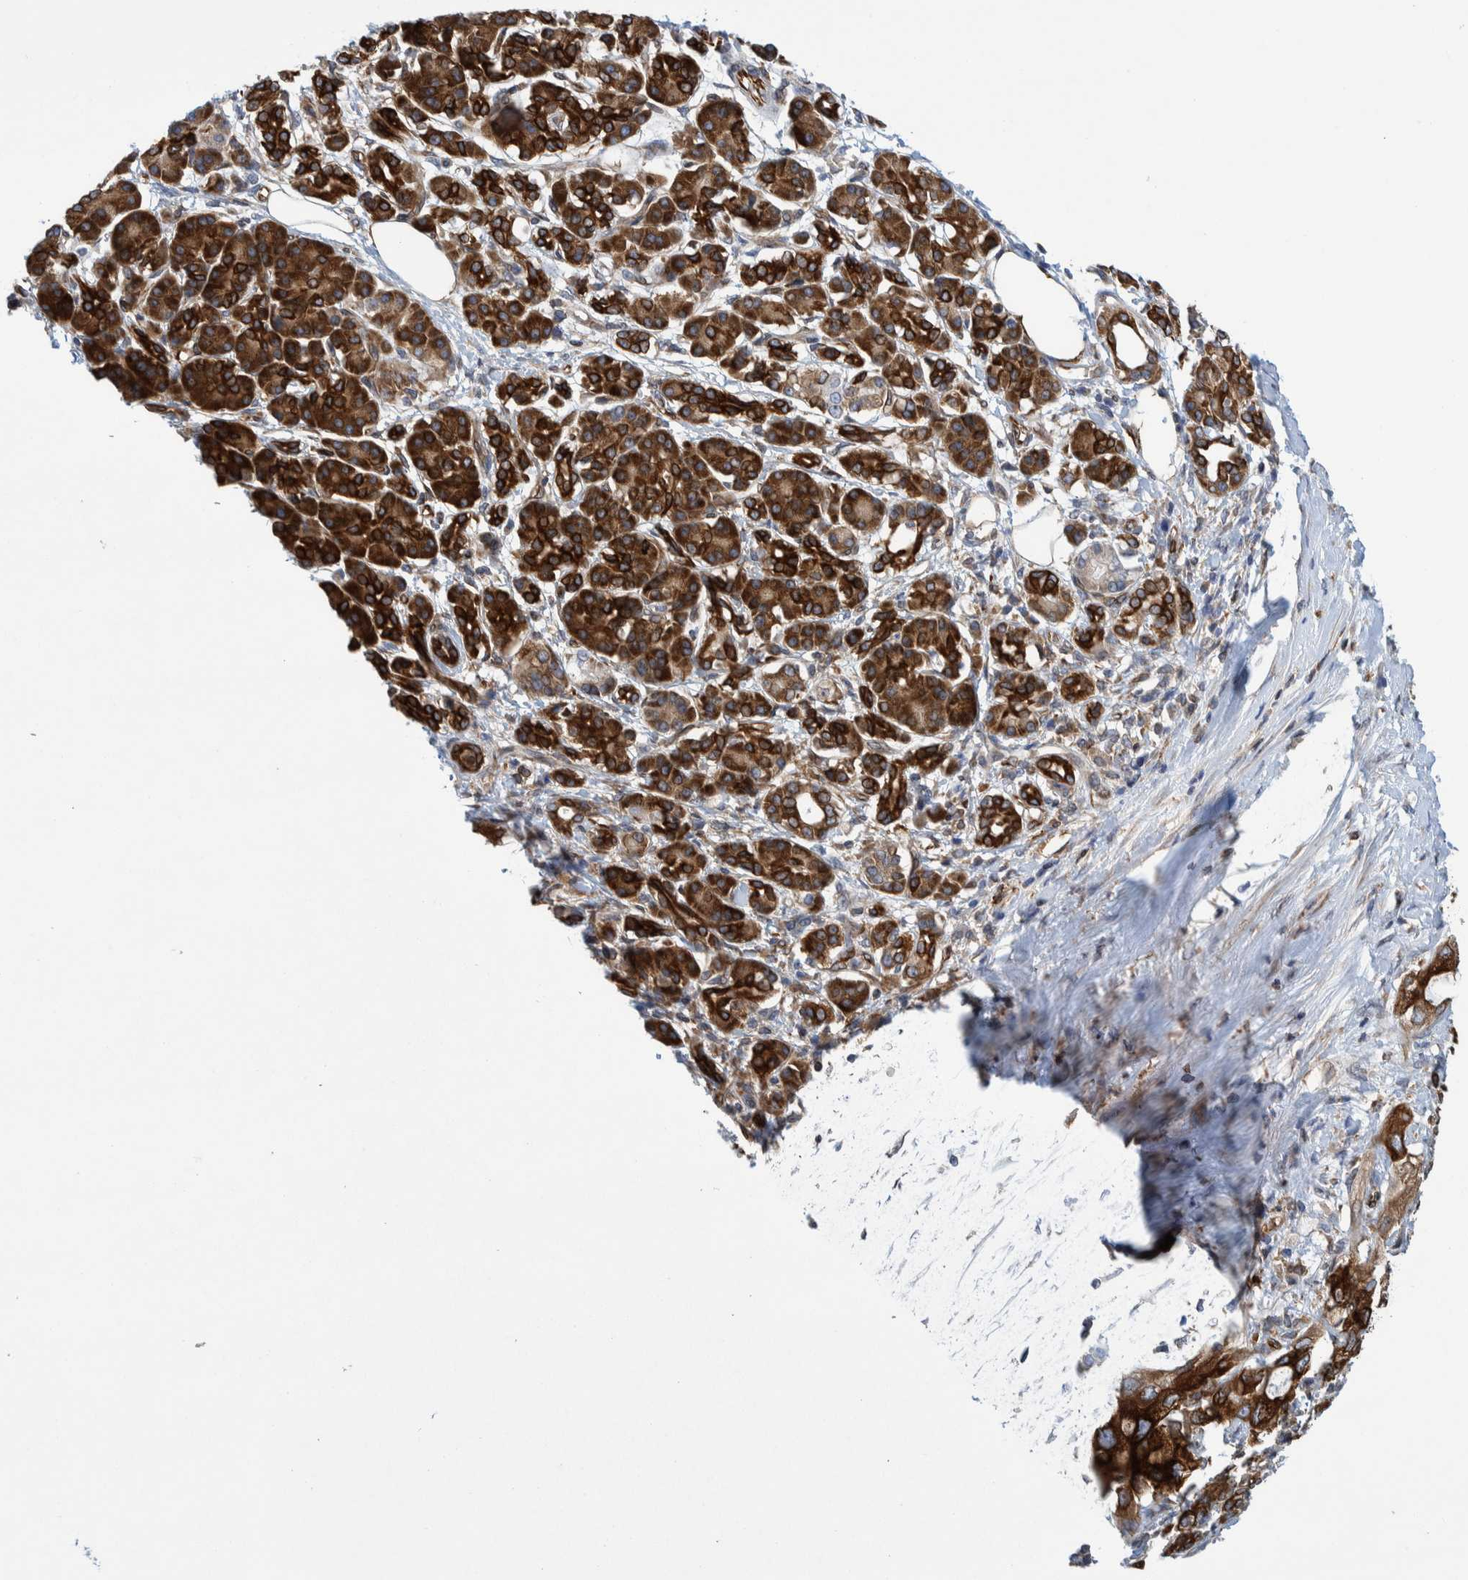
{"staining": {"intensity": "strong", "quantity": ">75%", "location": "cytoplasmic/membranous"}, "tissue": "pancreatic cancer", "cell_type": "Tumor cells", "image_type": "cancer", "snomed": [{"axis": "morphology", "description": "Adenocarcinoma, NOS"}, {"axis": "topography", "description": "Pancreas"}], "caption": "A high amount of strong cytoplasmic/membranous staining is identified in about >75% of tumor cells in pancreatic cancer (adenocarcinoma) tissue.", "gene": "THEM6", "patient": {"sex": "female", "age": 56}}